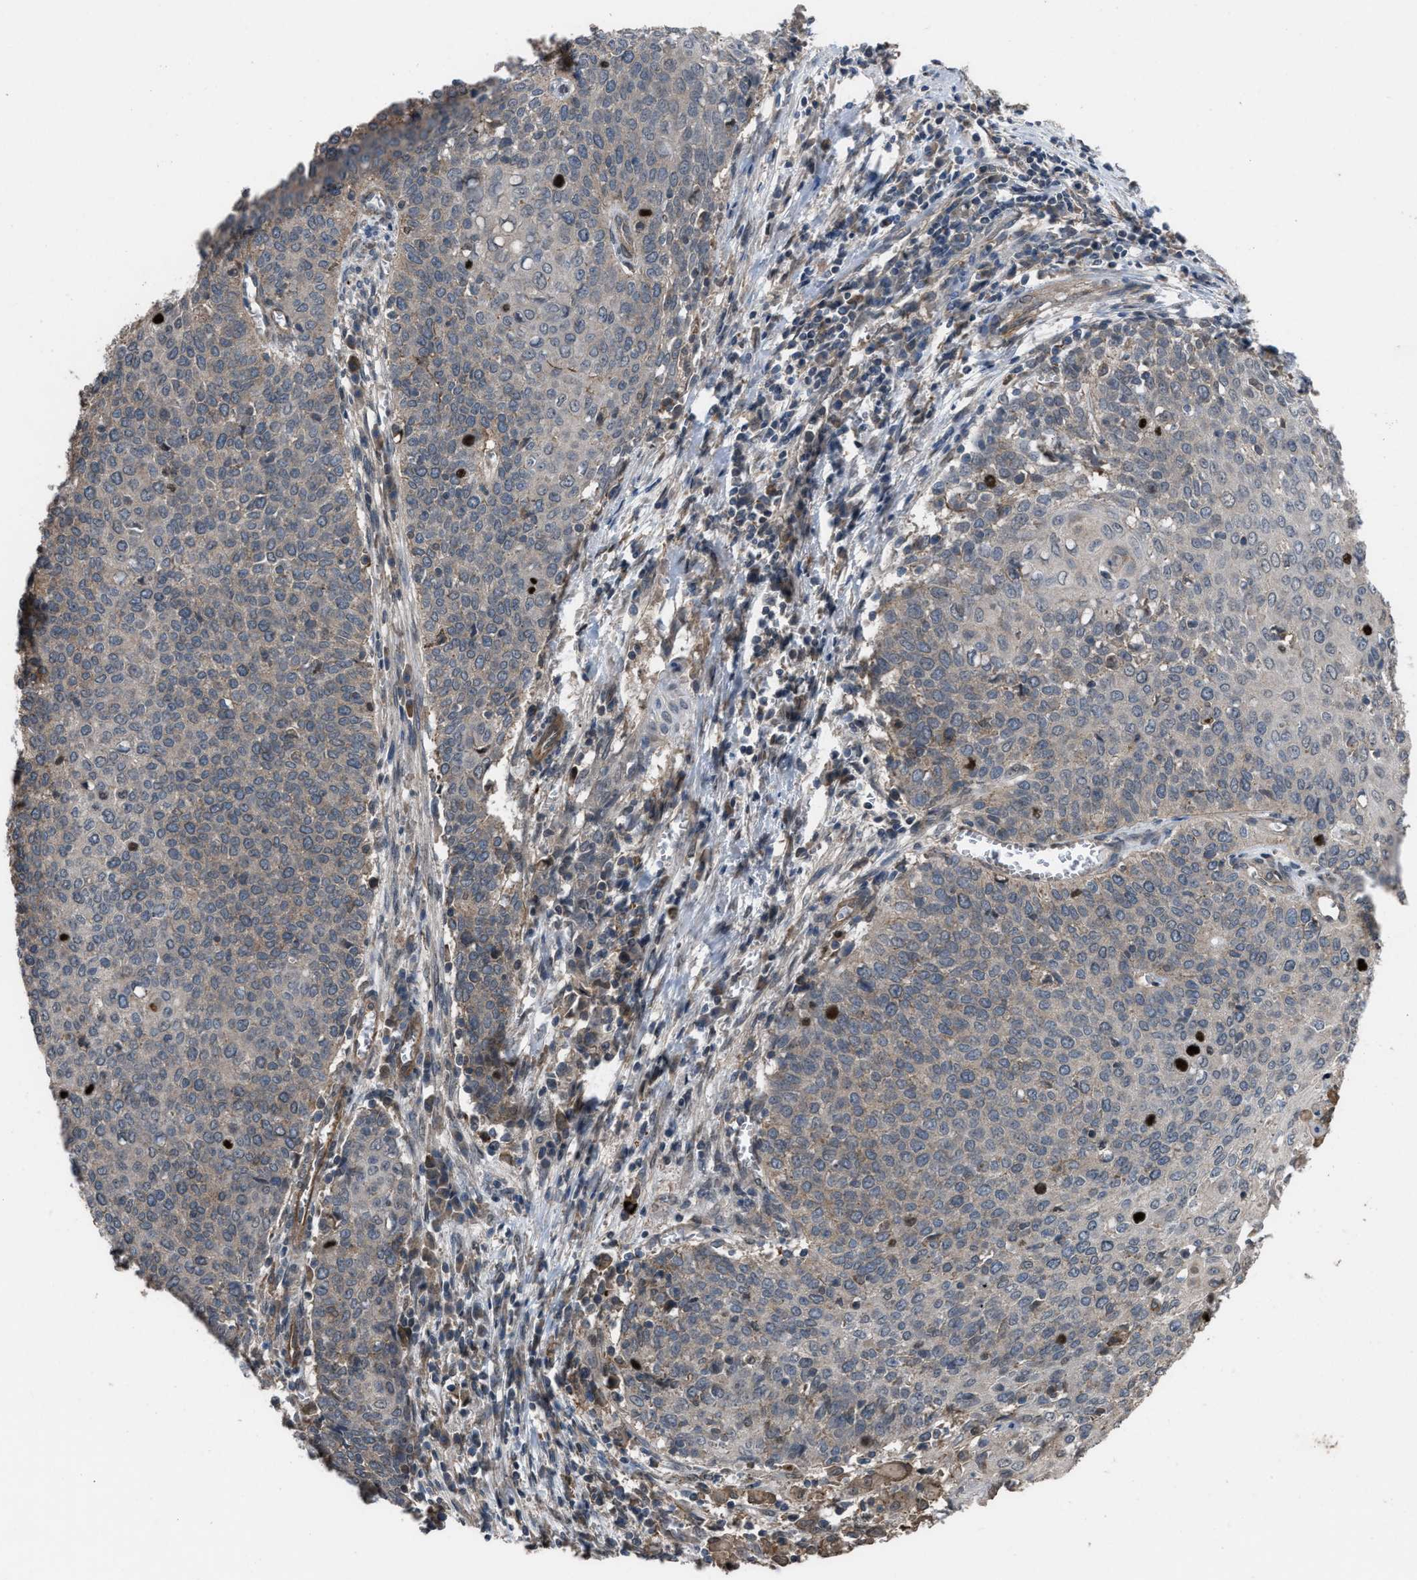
{"staining": {"intensity": "moderate", "quantity": "<25%", "location": "cytoplasmic/membranous"}, "tissue": "cervical cancer", "cell_type": "Tumor cells", "image_type": "cancer", "snomed": [{"axis": "morphology", "description": "Squamous cell carcinoma, NOS"}, {"axis": "topography", "description": "Cervix"}], "caption": "Immunohistochemical staining of human cervical cancer (squamous cell carcinoma) shows moderate cytoplasmic/membranous protein positivity in approximately <25% of tumor cells. The staining is performed using DAB brown chromogen to label protein expression. The nuclei are counter-stained blue using hematoxylin.", "gene": "UTRN", "patient": {"sex": "female", "age": 39}}